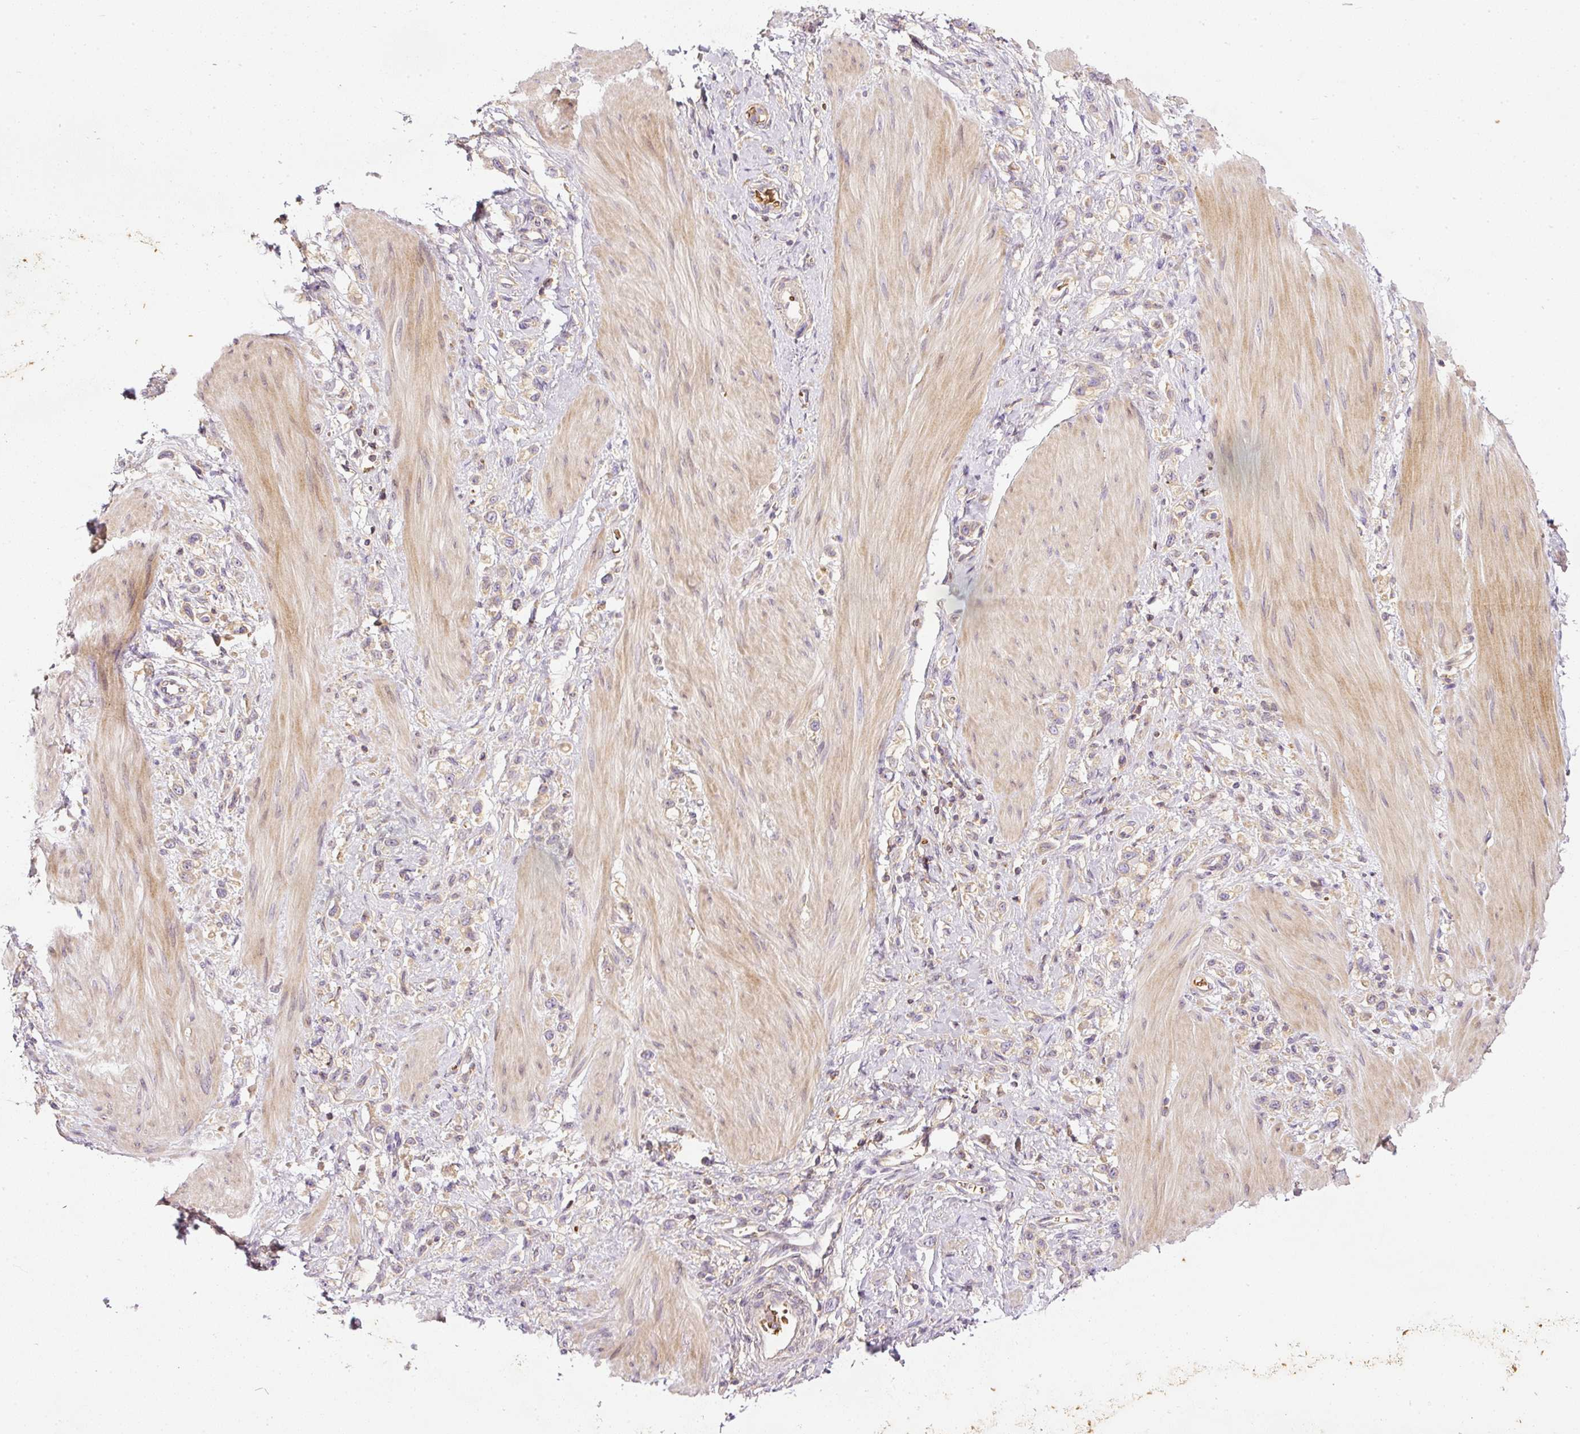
{"staining": {"intensity": "weak", "quantity": "<25%", "location": "cytoplasmic/membranous"}, "tissue": "stomach cancer", "cell_type": "Tumor cells", "image_type": "cancer", "snomed": [{"axis": "morphology", "description": "Adenocarcinoma, NOS"}, {"axis": "topography", "description": "Stomach"}], "caption": "Immunohistochemical staining of human adenocarcinoma (stomach) demonstrates no significant staining in tumor cells.", "gene": "TBC1D2B", "patient": {"sex": "female", "age": 65}}